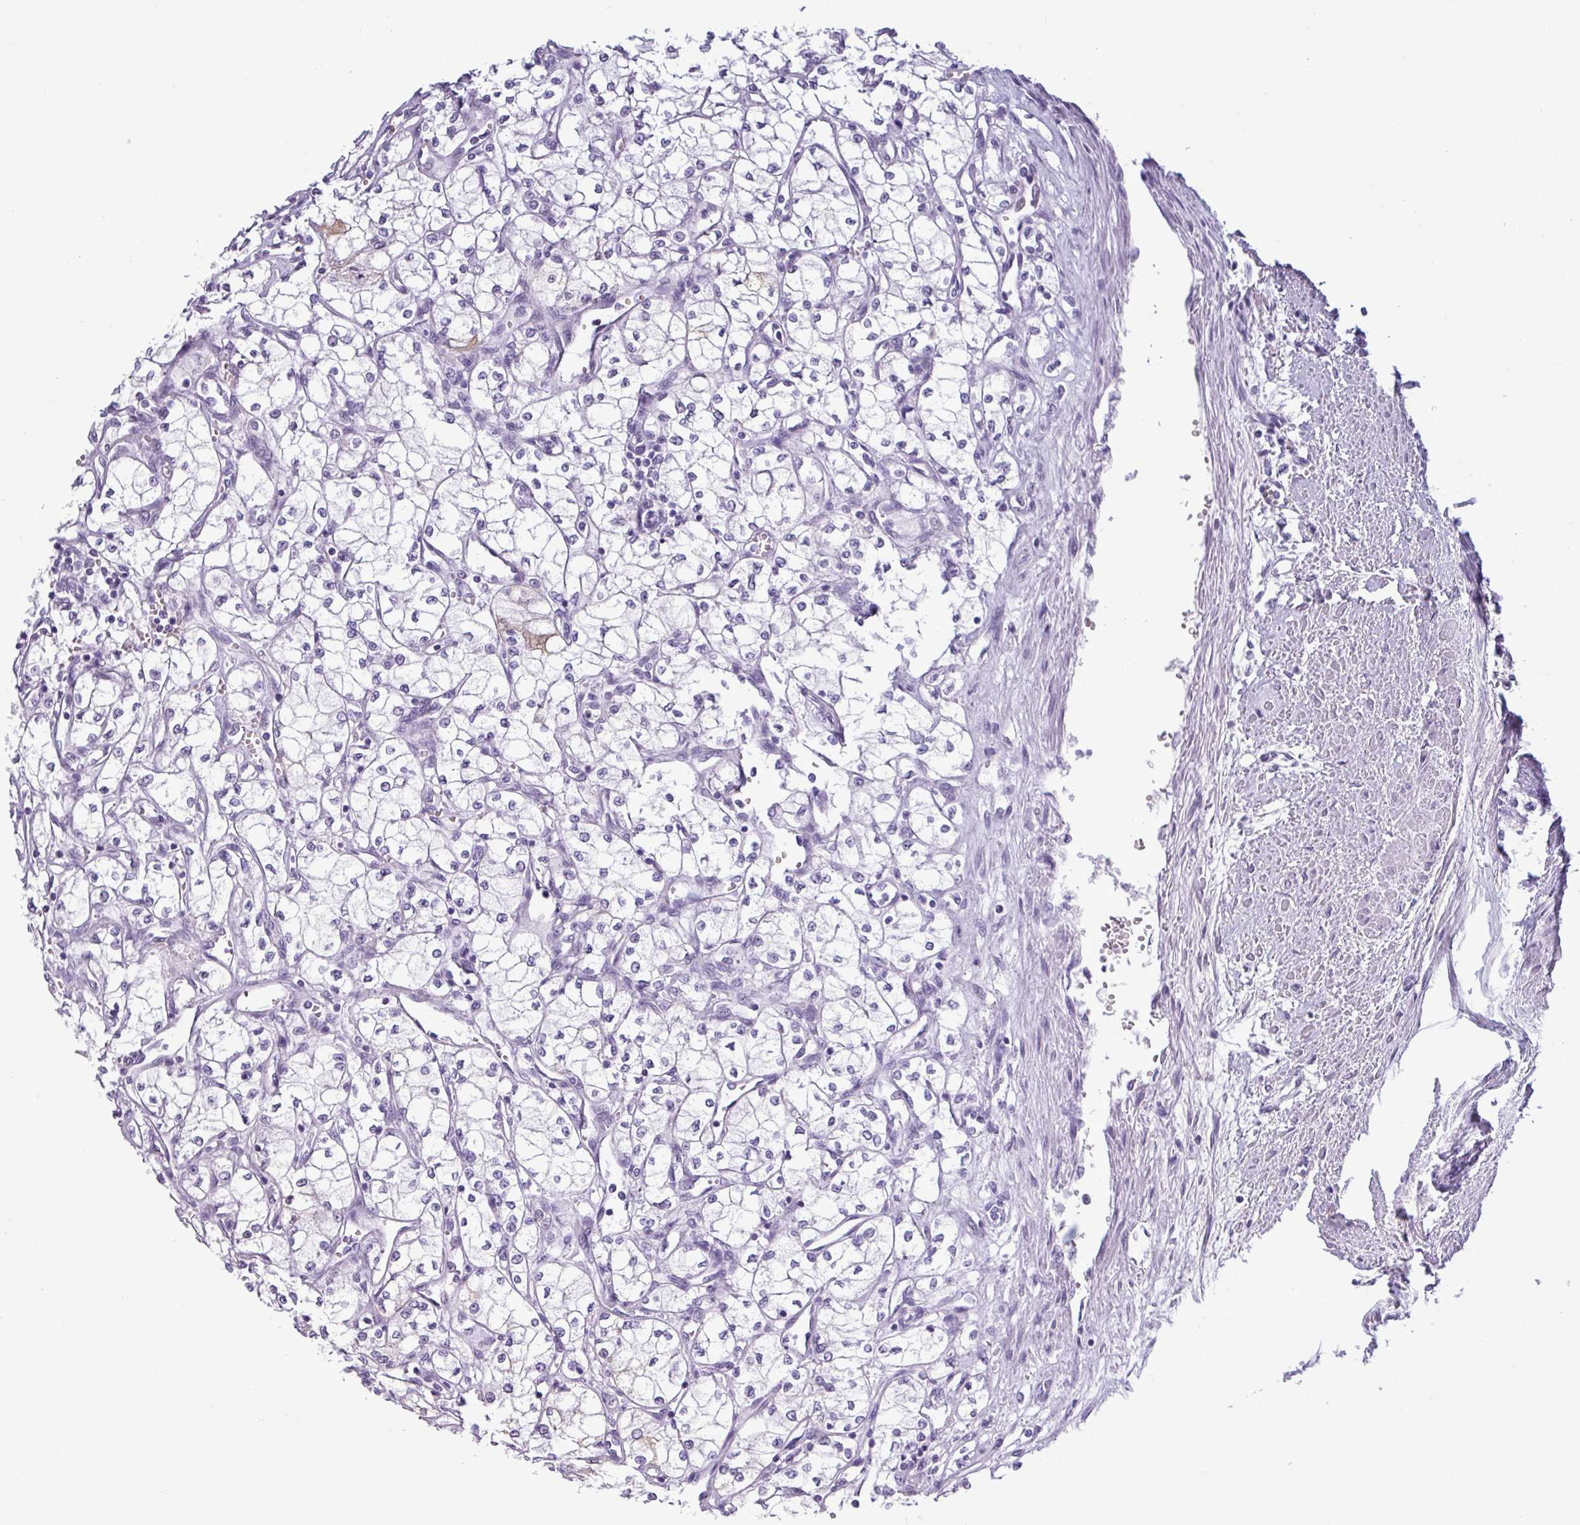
{"staining": {"intensity": "moderate", "quantity": "<25%", "location": "cytoplasmic/membranous,nuclear"}, "tissue": "renal cancer", "cell_type": "Tumor cells", "image_type": "cancer", "snomed": [{"axis": "morphology", "description": "Adenocarcinoma, NOS"}, {"axis": "topography", "description": "Kidney"}], "caption": "A low amount of moderate cytoplasmic/membranous and nuclear positivity is seen in approximately <25% of tumor cells in renal adenocarcinoma tissue.", "gene": "SRGAP1", "patient": {"sex": "male", "age": 59}}